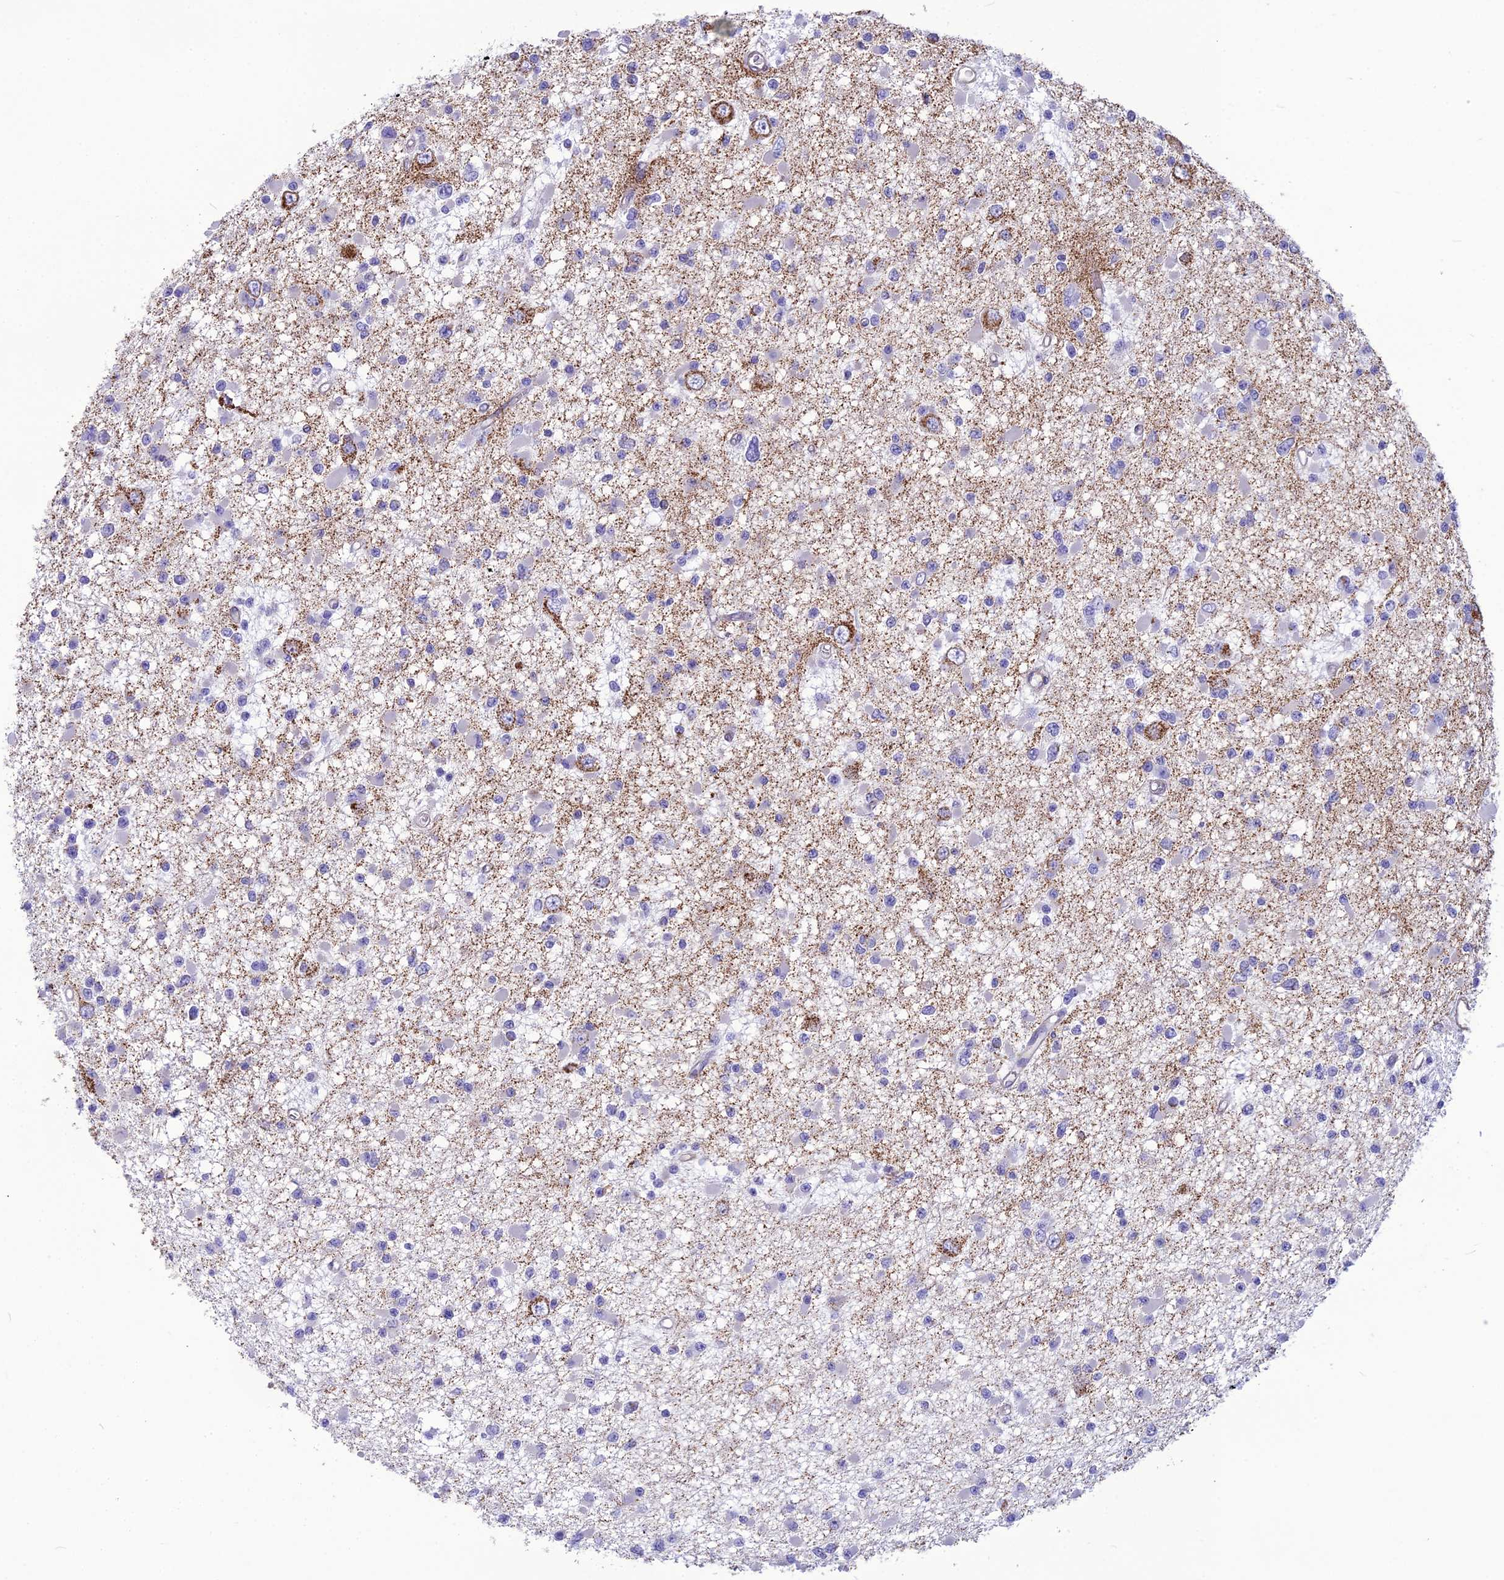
{"staining": {"intensity": "negative", "quantity": "none", "location": "none"}, "tissue": "glioma", "cell_type": "Tumor cells", "image_type": "cancer", "snomed": [{"axis": "morphology", "description": "Glioma, malignant, Low grade"}, {"axis": "topography", "description": "Brain"}], "caption": "This is an immunohistochemistry (IHC) image of human malignant low-grade glioma. There is no staining in tumor cells.", "gene": "POMGNT1", "patient": {"sex": "female", "age": 22}}